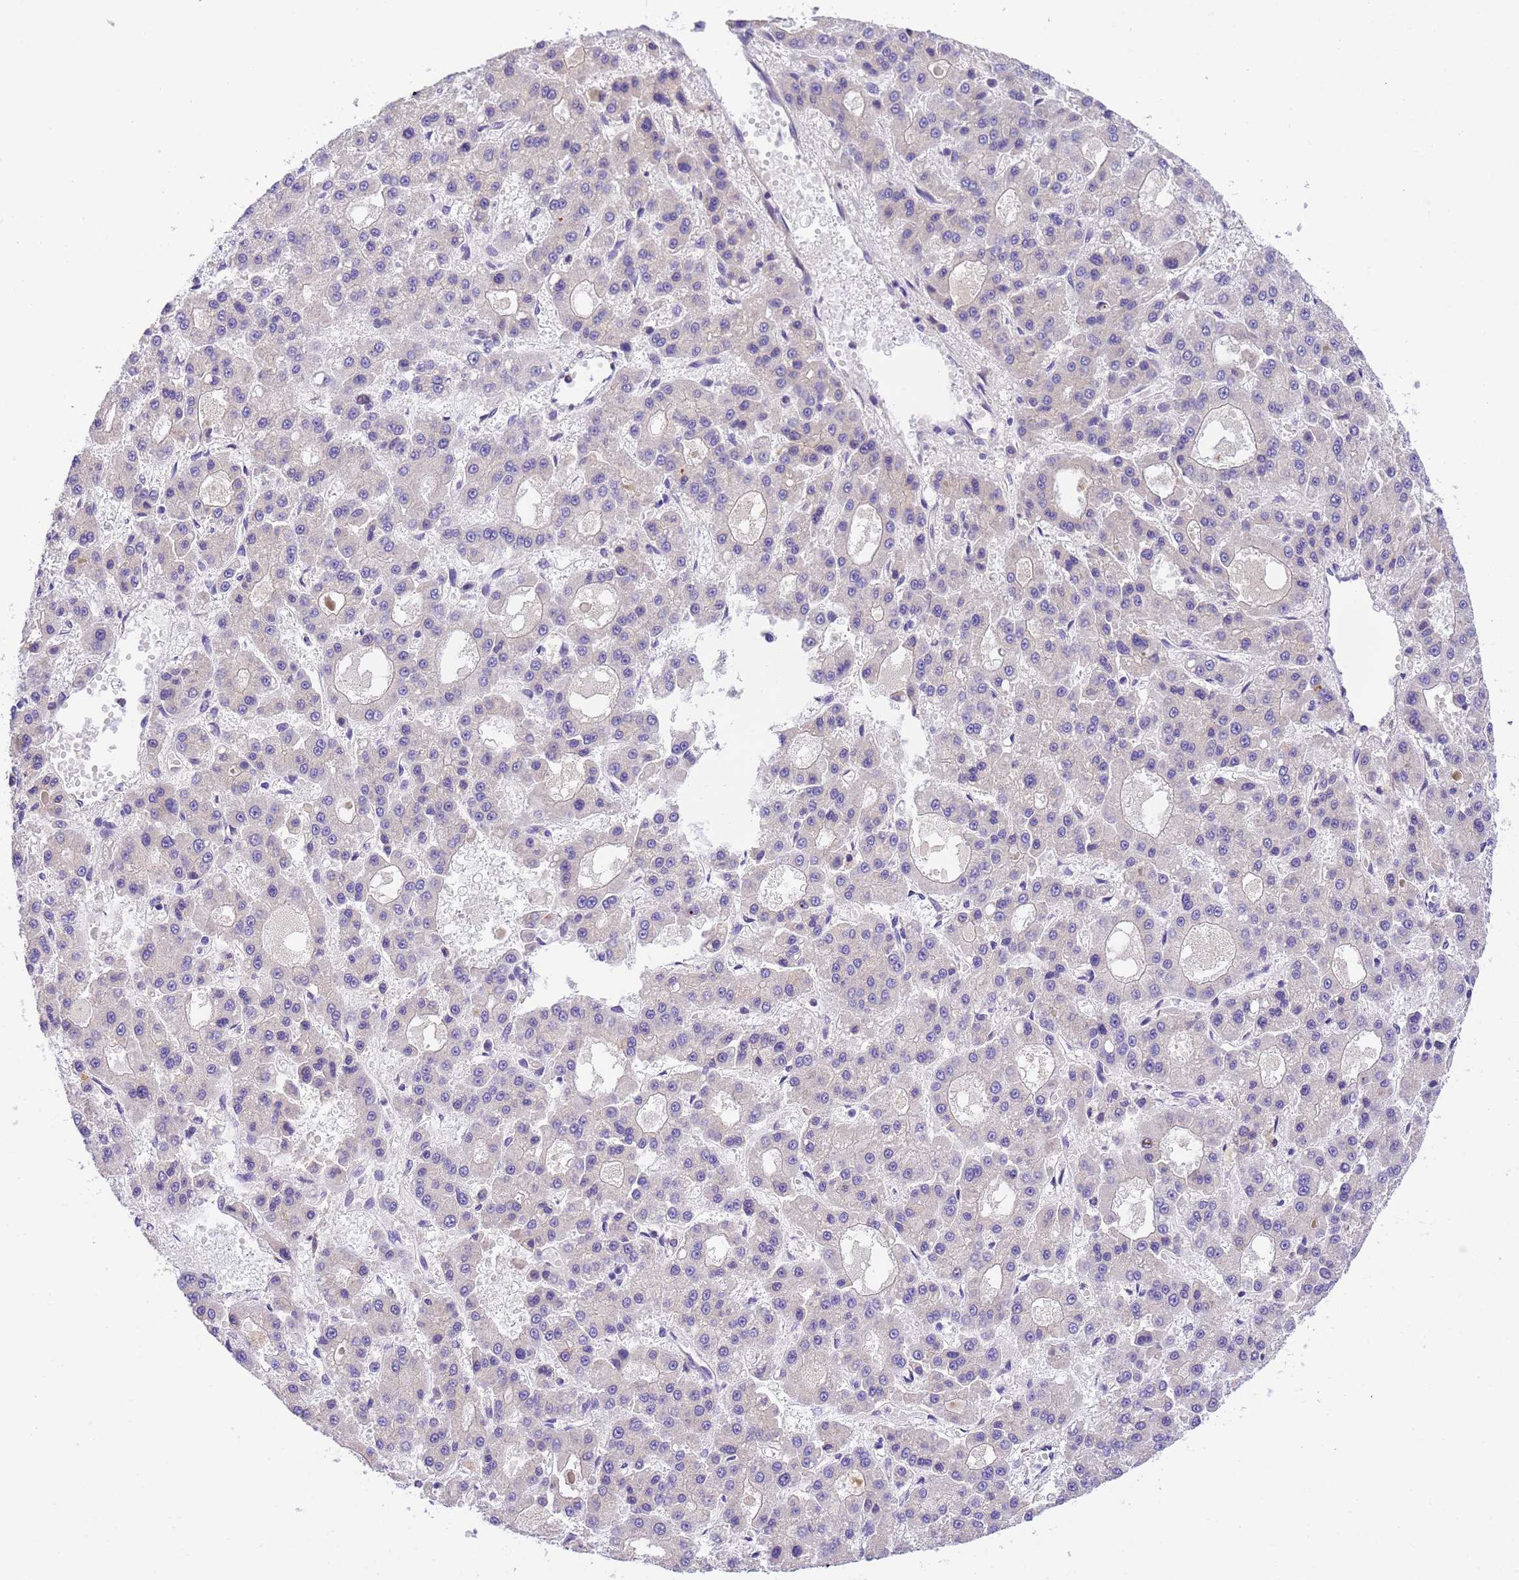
{"staining": {"intensity": "negative", "quantity": "none", "location": "none"}, "tissue": "liver cancer", "cell_type": "Tumor cells", "image_type": "cancer", "snomed": [{"axis": "morphology", "description": "Carcinoma, Hepatocellular, NOS"}, {"axis": "topography", "description": "Liver"}], "caption": "Tumor cells are negative for brown protein staining in liver cancer (hepatocellular carcinoma).", "gene": "RHBDD3", "patient": {"sex": "male", "age": 70}}